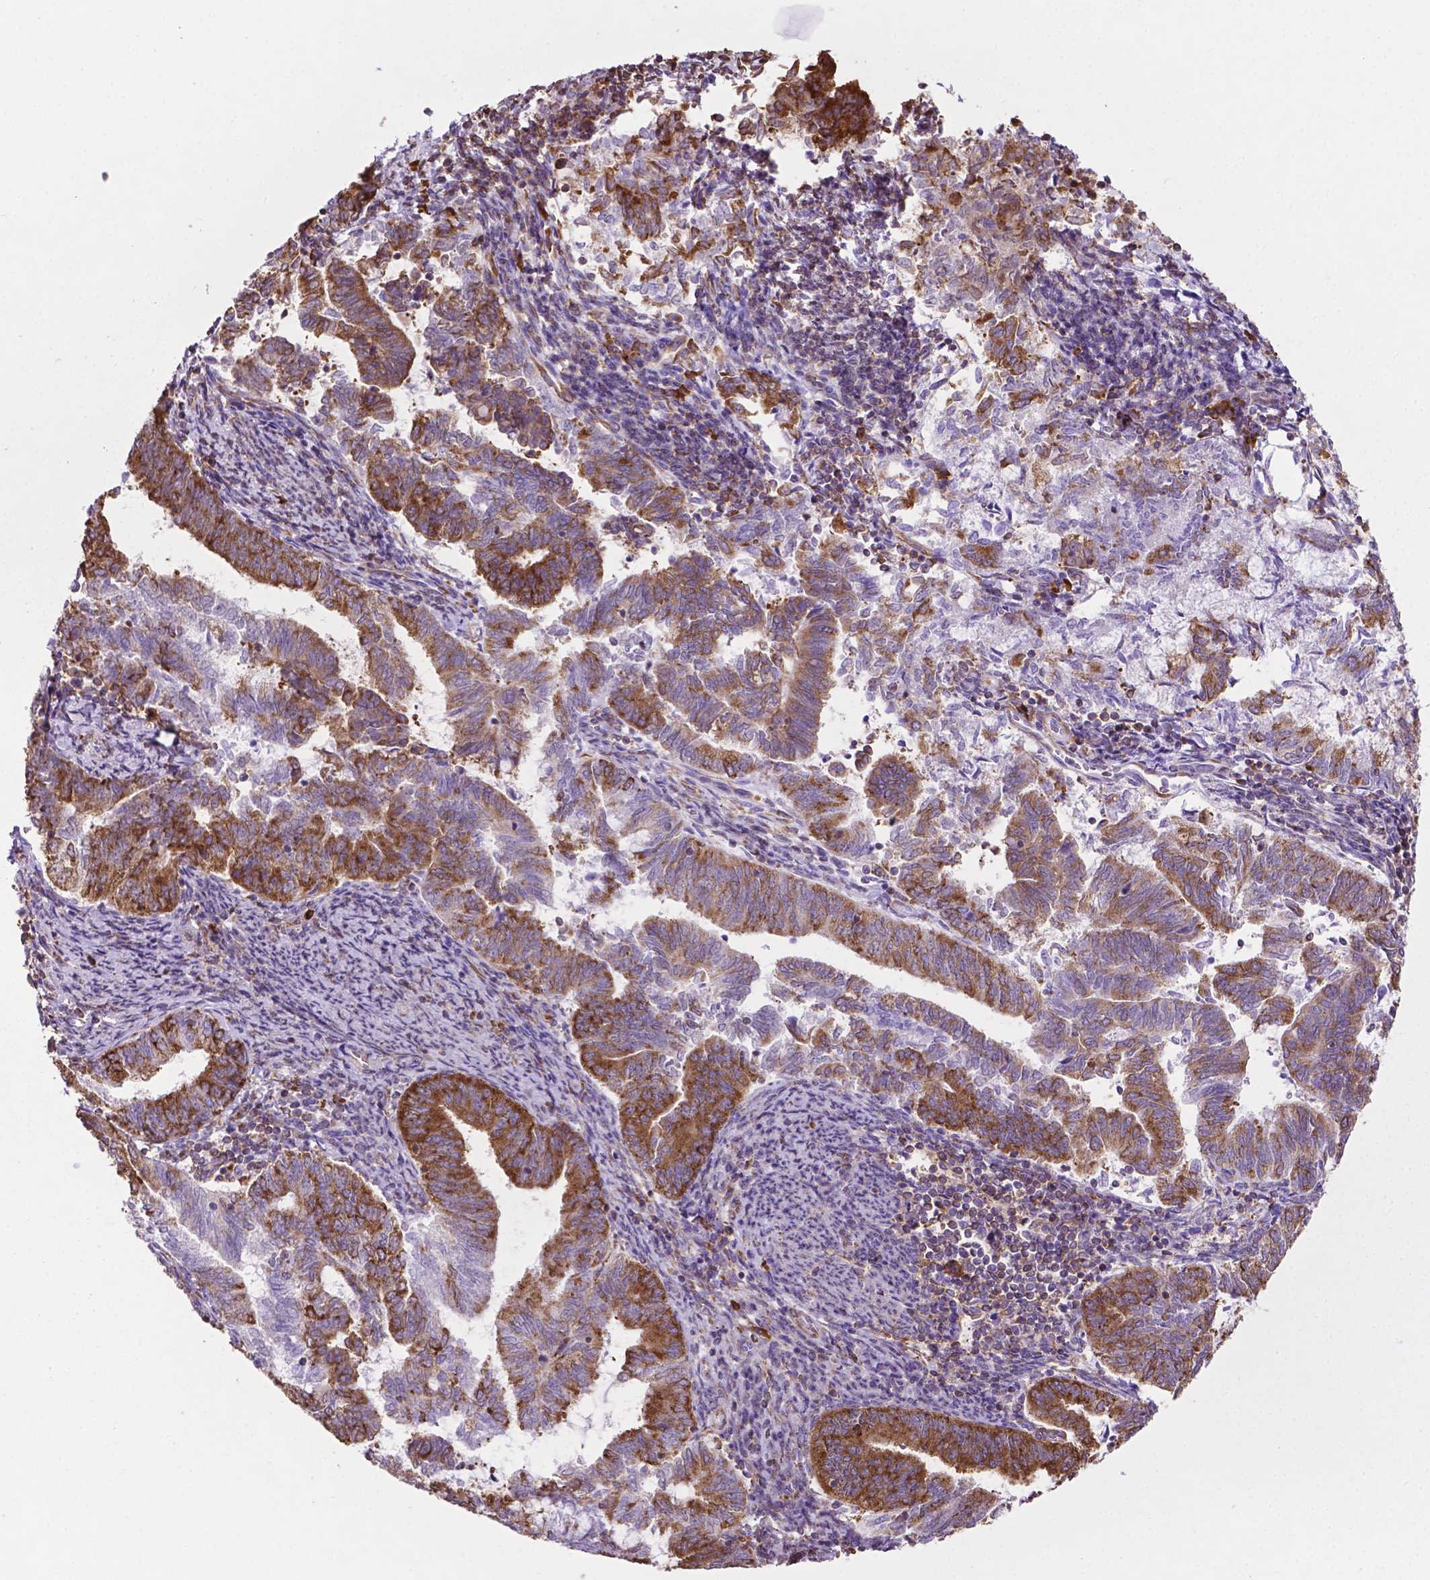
{"staining": {"intensity": "strong", "quantity": "25%-75%", "location": "cytoplasmic/membranous"}, "tissue": "endometrial cancer", "cell_type": "Tumor cells", "image_type": "cancer", "snomed": [{"axis": "morphology", "description": "Adenocarcinoma, NOS"}, {"axis": "topography", "description": "Endometrium"}], "caption": "This micrograph exhibits immunohistochemistry (IHC) staining of human endometrial adenocarcinoma, with high strong cytoplasmic/membranous expression in approximately 25%-75% of tumor cells.", "gene": "RPL29", "patient": {"sex": "female", "age": 65}}